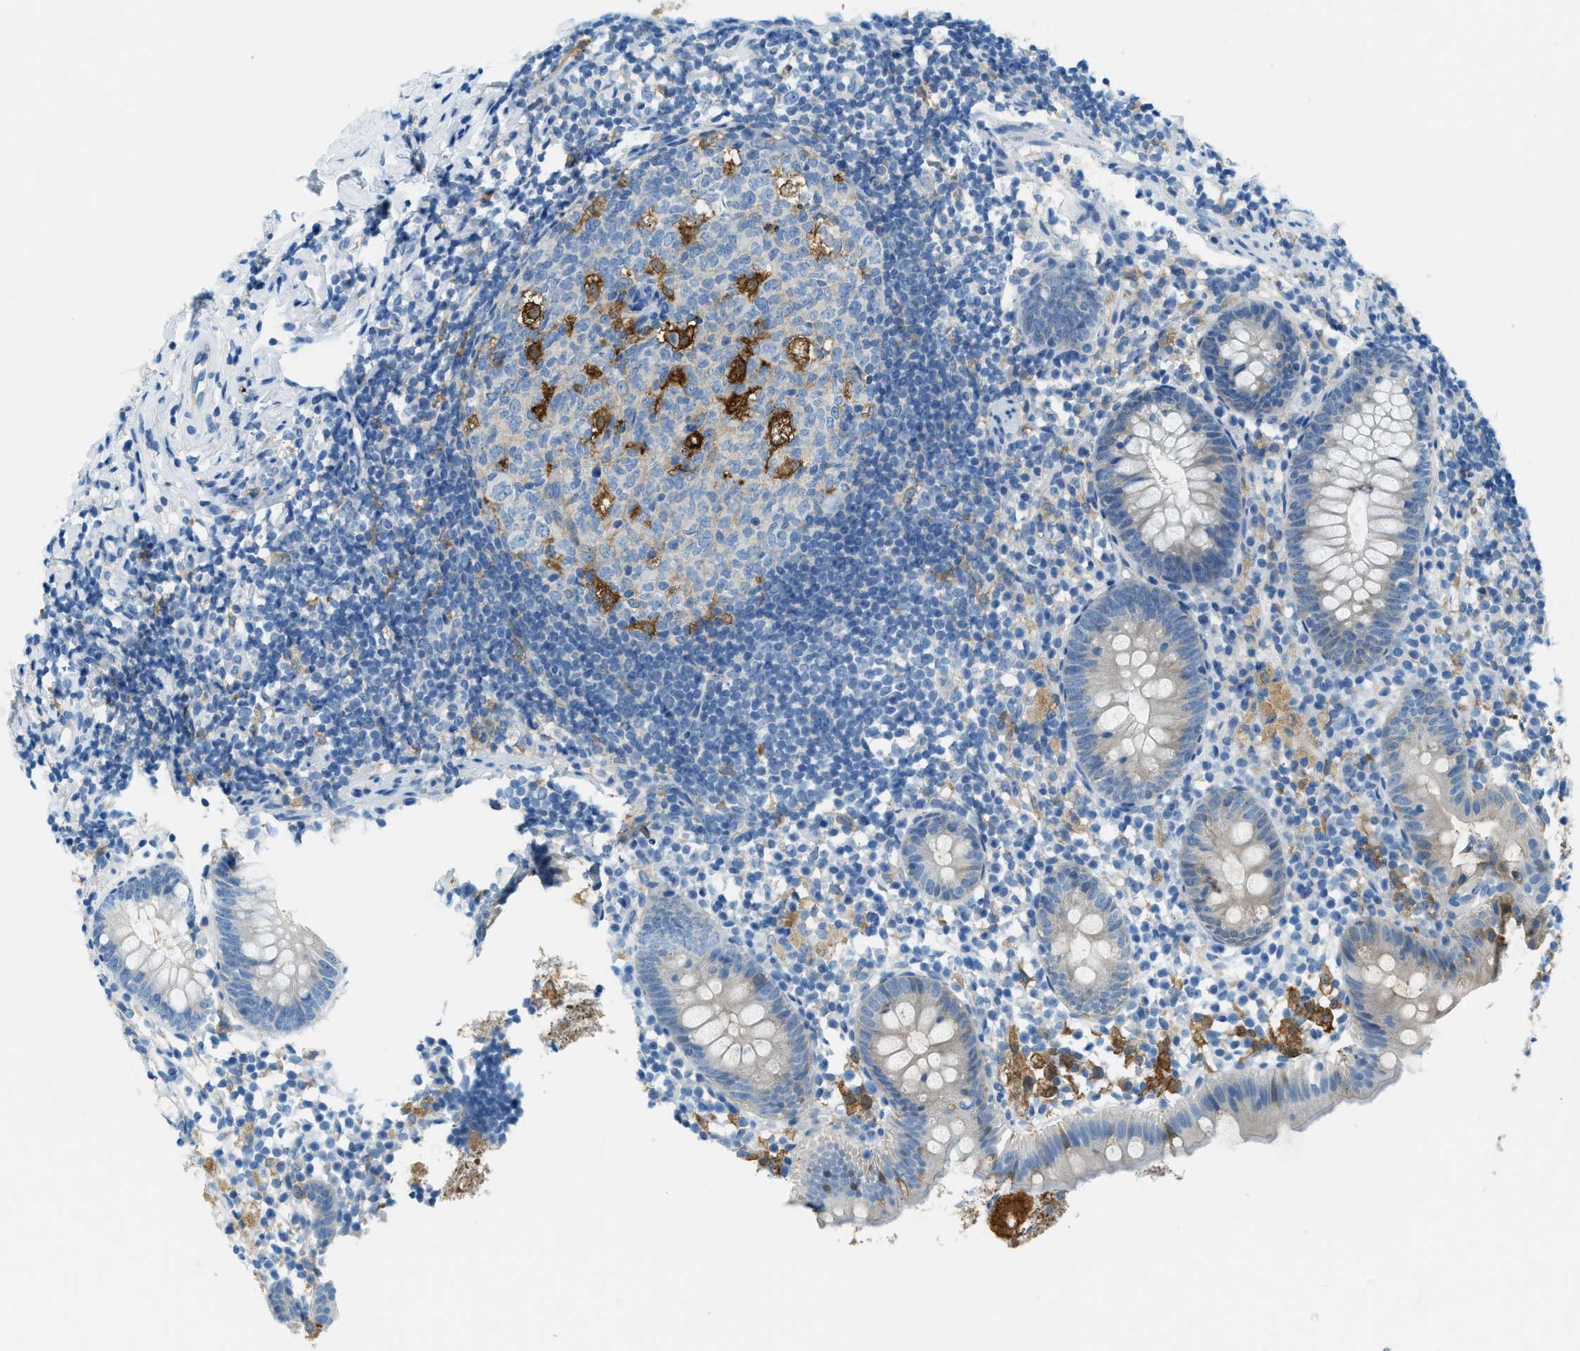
{"staining": {"intensity": "negative", "quantity": "none", "location": "none"}, "tissue": "appendix", "cell_type": "Glandular cells", "image_type": "normal", "snomed": [{"axis": "morphology", "description": "Normal tissue, NOS"}, {"axis": "topography", "description": "Appendix"}], "caption": "Immunohistochemistry (IHC) of benign human appendix displays no expression in glandular cells. The staining was performed using DAB (3,3'-diaminobenzidine) to visualize the protein expression in brown, while the nuclei were stained in blue with hematoxylin (Magnification: 20x).", "gene": "MATCAP2", "patient": {"sex": "female", "age": 20}}